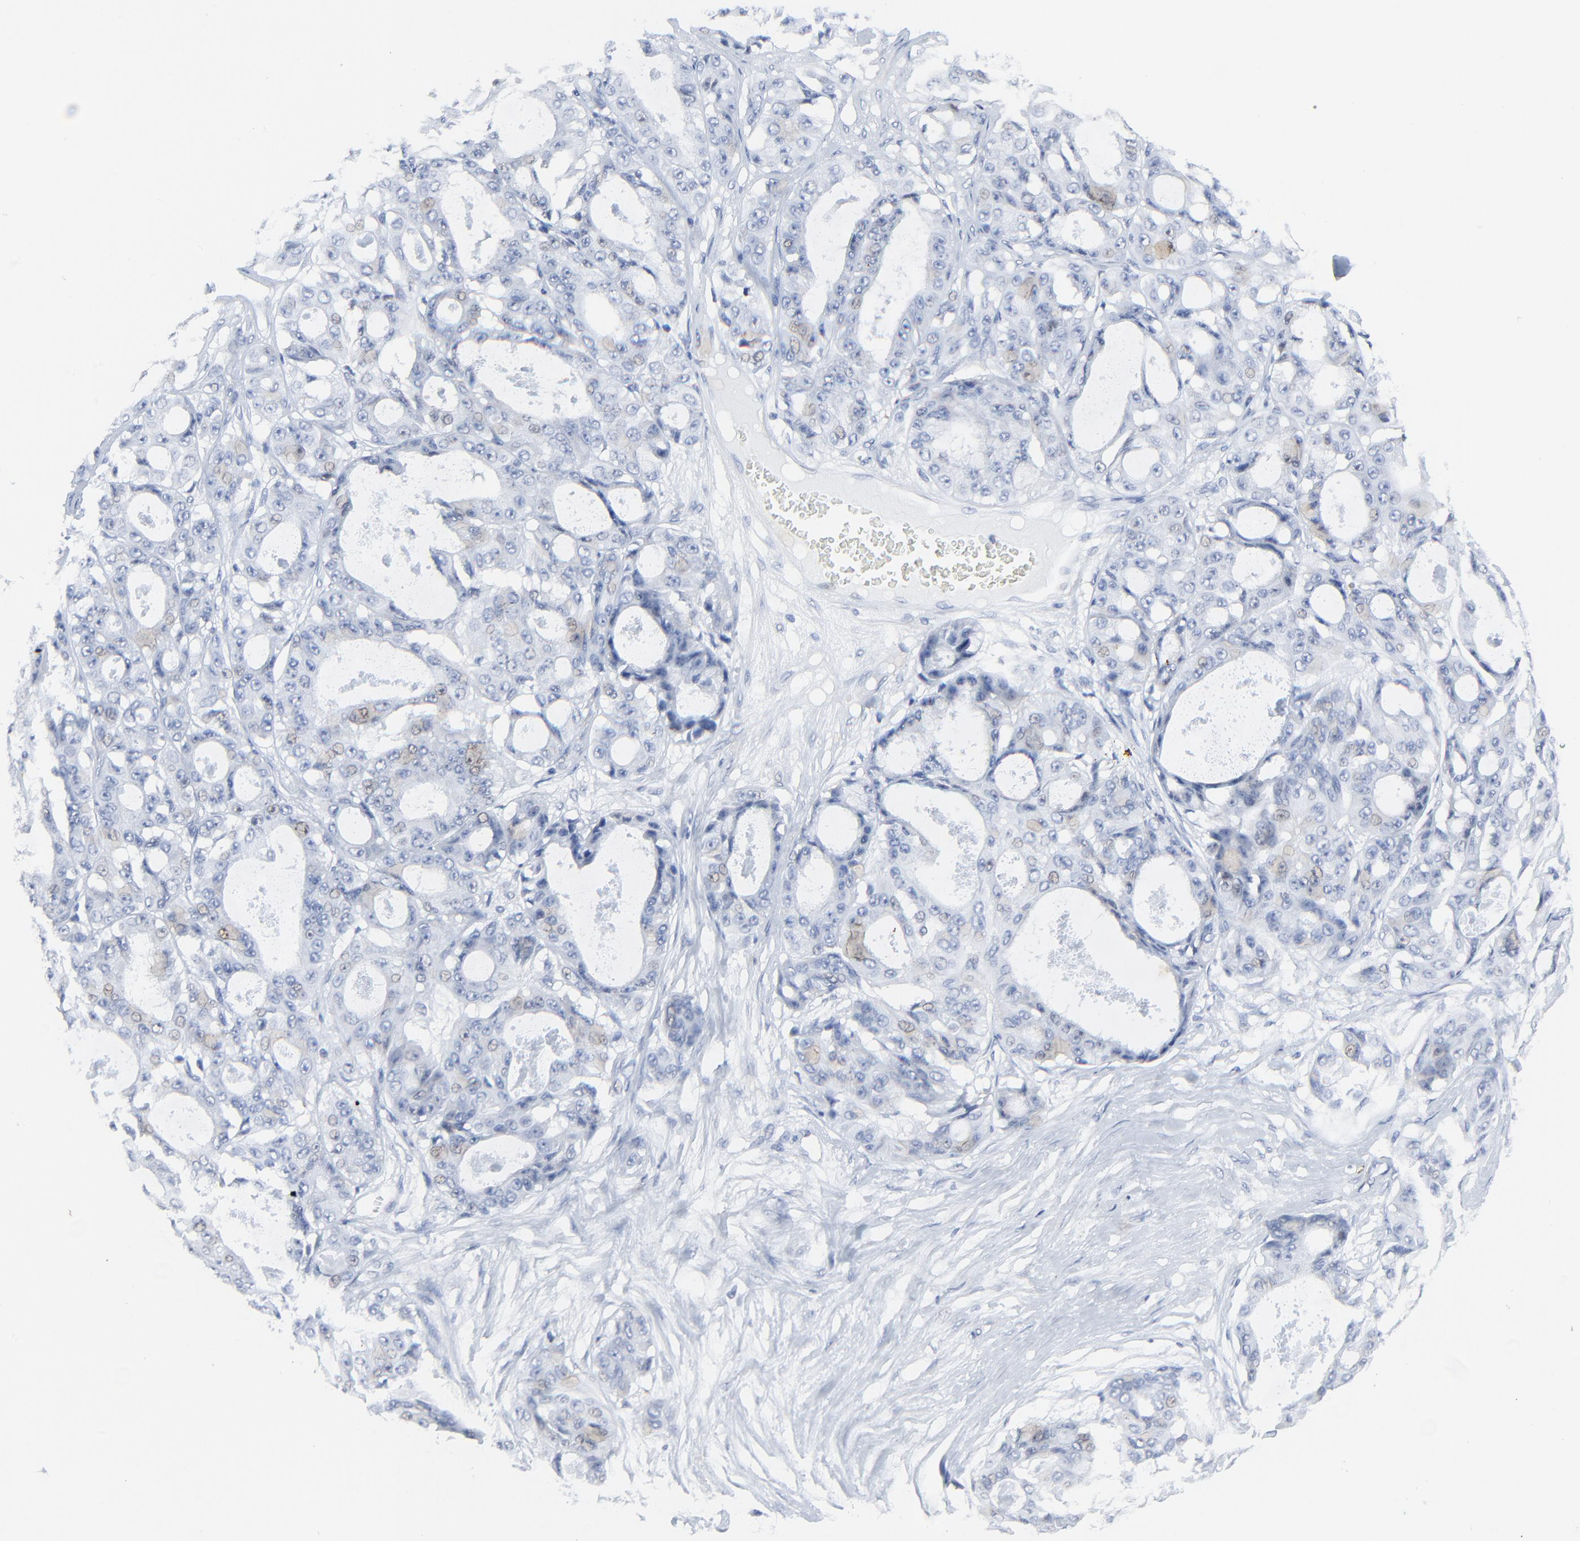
{"staining": {"intensity": "weak", "quantity": "<25%", "location": "nuclear"}, "tissue": "ovarian cancer", "cell_type": "Tumor cells", "image_type": "cancer", "snomed": [{"axis": "morphology", "description": "Carcinoma, endometroid"}, {"axis": "topography", "description": "Ovary"}], "caption": "Ovarian cancer was stained to show a protein in brown. There is no significant expression in tumor cells.", "gene": "BIRC3", "patient": {"sex": "female", "age": 61}}